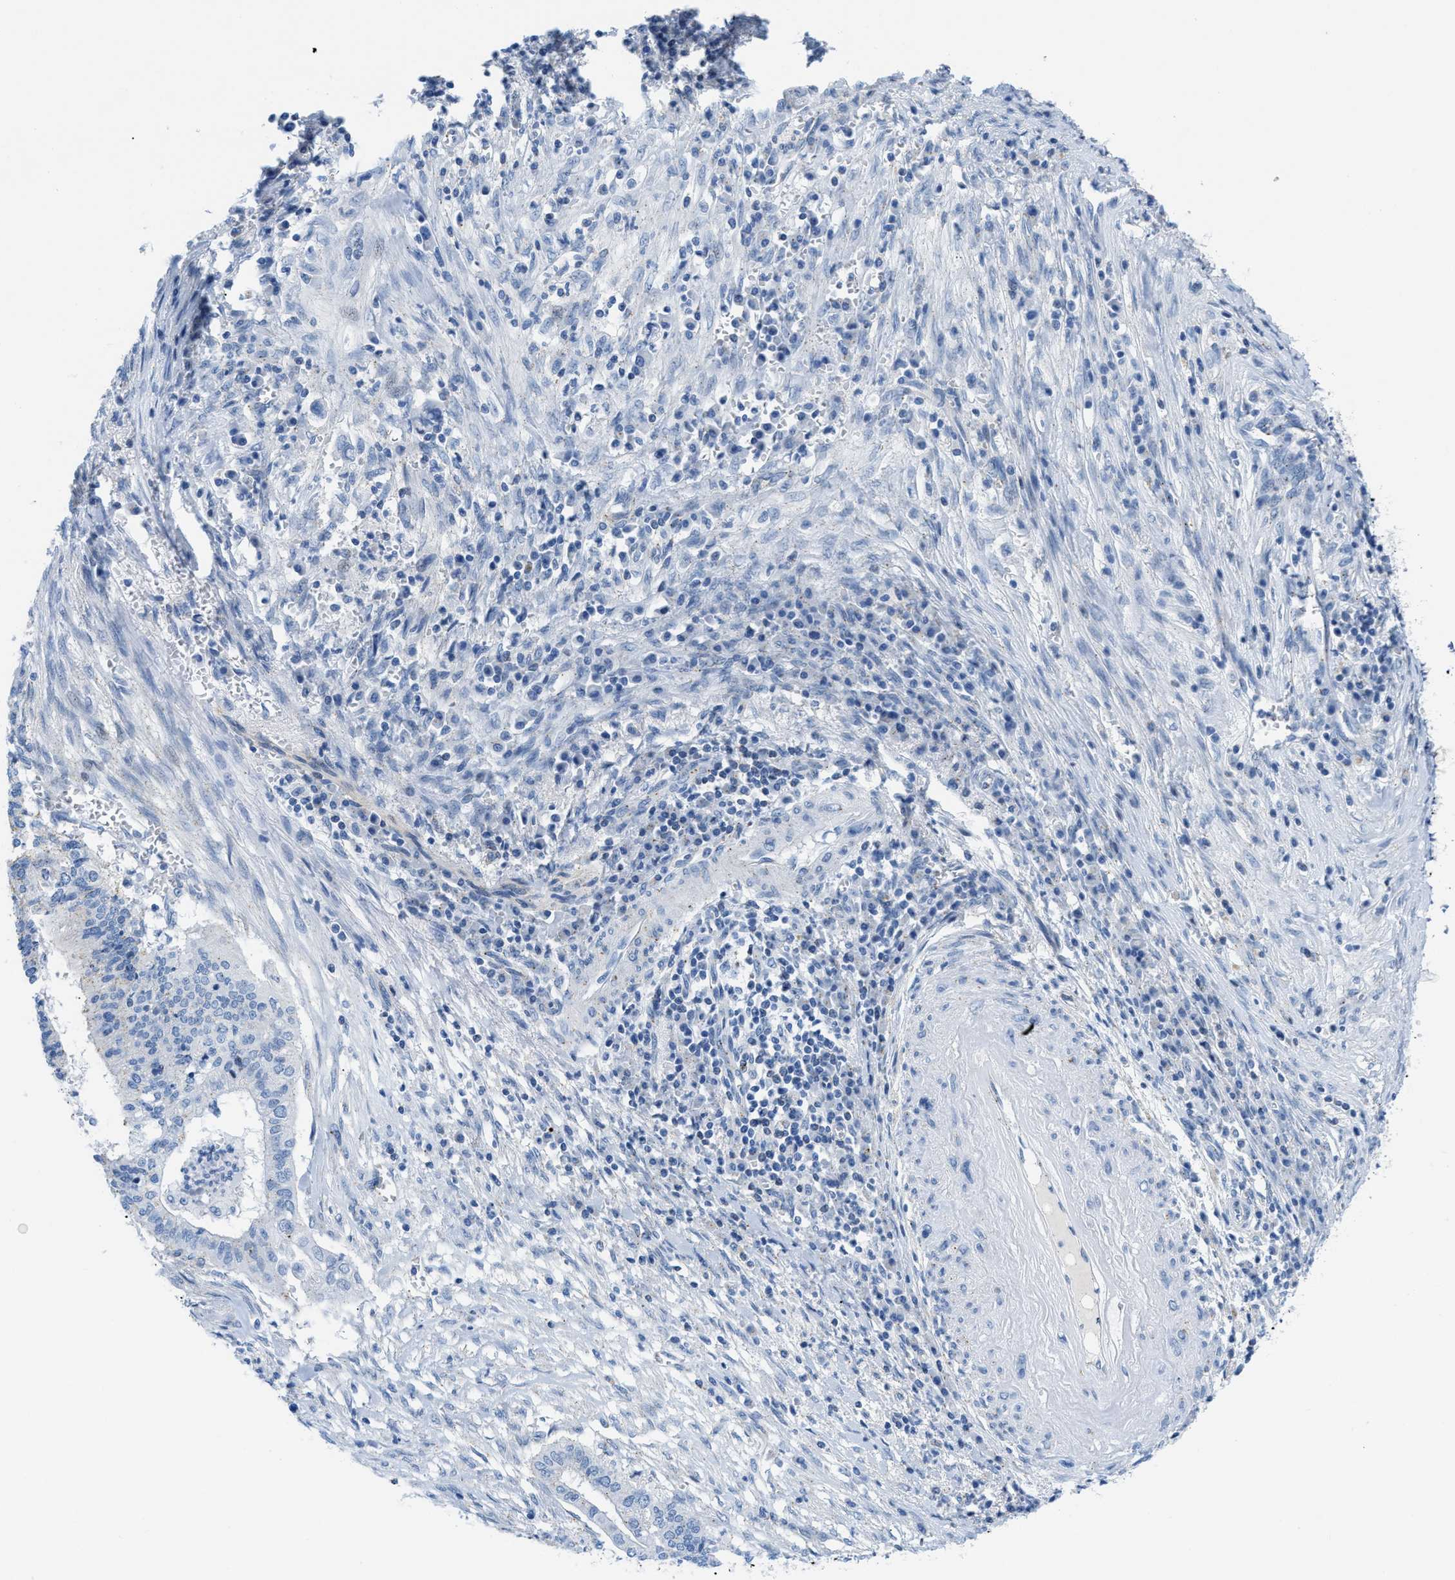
{"staining": {"intensity": "negative", "quantity": "none", "location": "none"}, "tissue": "cervical cancer", "cell_type": "Tumor cells", "image_type": "cancer", "snomed": [{"axis": "morphology", "description": "Adenocarcinoma, NOS"}, {"axis": "topography", "description": "Cervix"}], "caption": "This is a image of immunohistochemistry (IHC) staining of cervical cancer, which shows no positivity in tumor cells.", "gene": "FDCSP", "patient": {"sex": "female", "age": 44}}